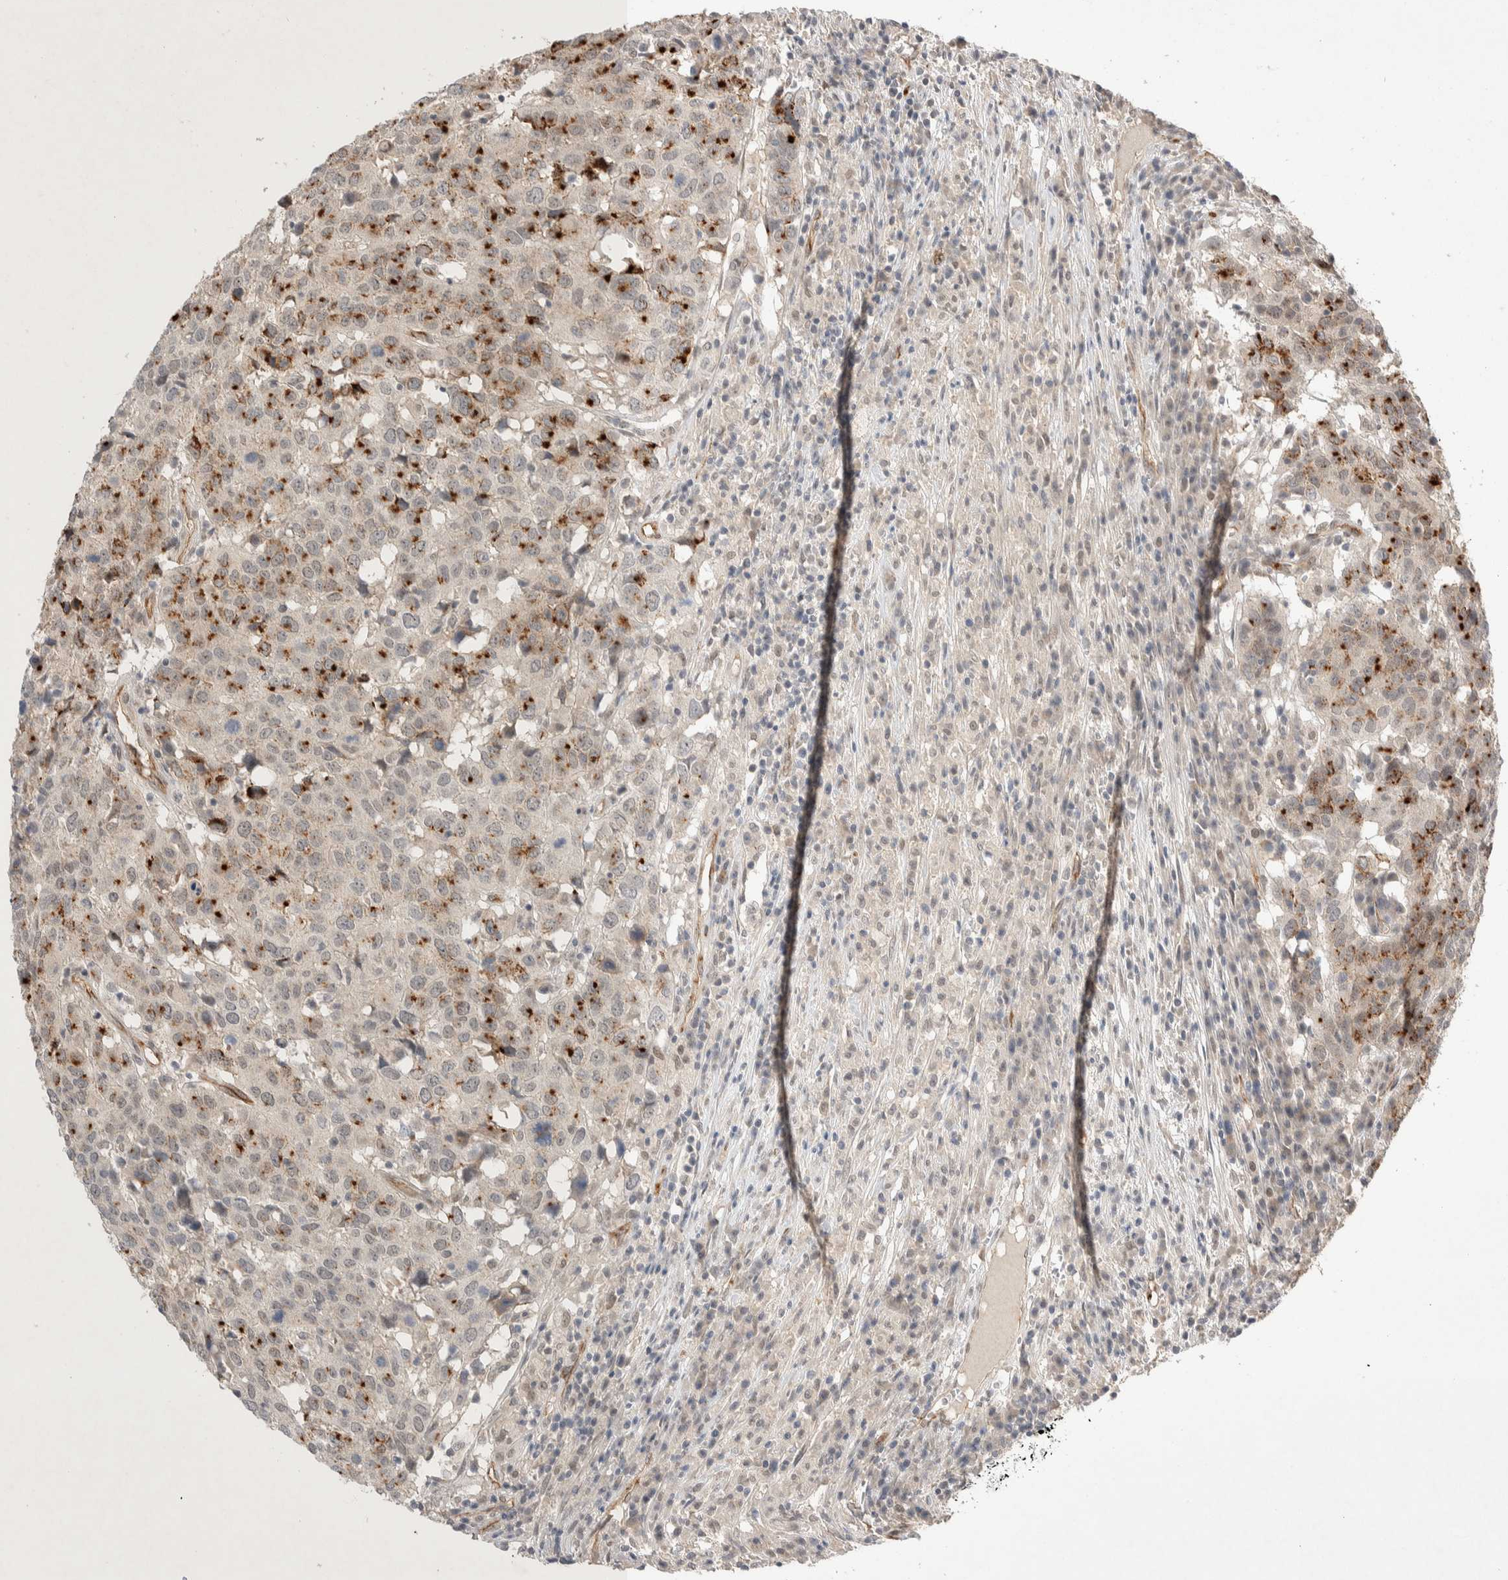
{"staining": {"intensity": "moderate", "quantity": "25%-75%", "location": "cytoplasmic/membranous"}, "tissue": "head and neck cancer", "cell_type": "Tumor cells", "image_type": "cancer", "snomed": [{"axis": "morphology", "description": "Squamous cell carcinoma, NOS"}, {"axis": "topography", "description": "Head-Neck"}], "caption": "This is a micrograph of immunohistochemistry (IHC) staining of head and neck cancer, which shows moderate staining in the cytoplasmic/membranous of tumor cells.", "gene": "ZNF704", "patient": {"sex": "male", "age": 66}}